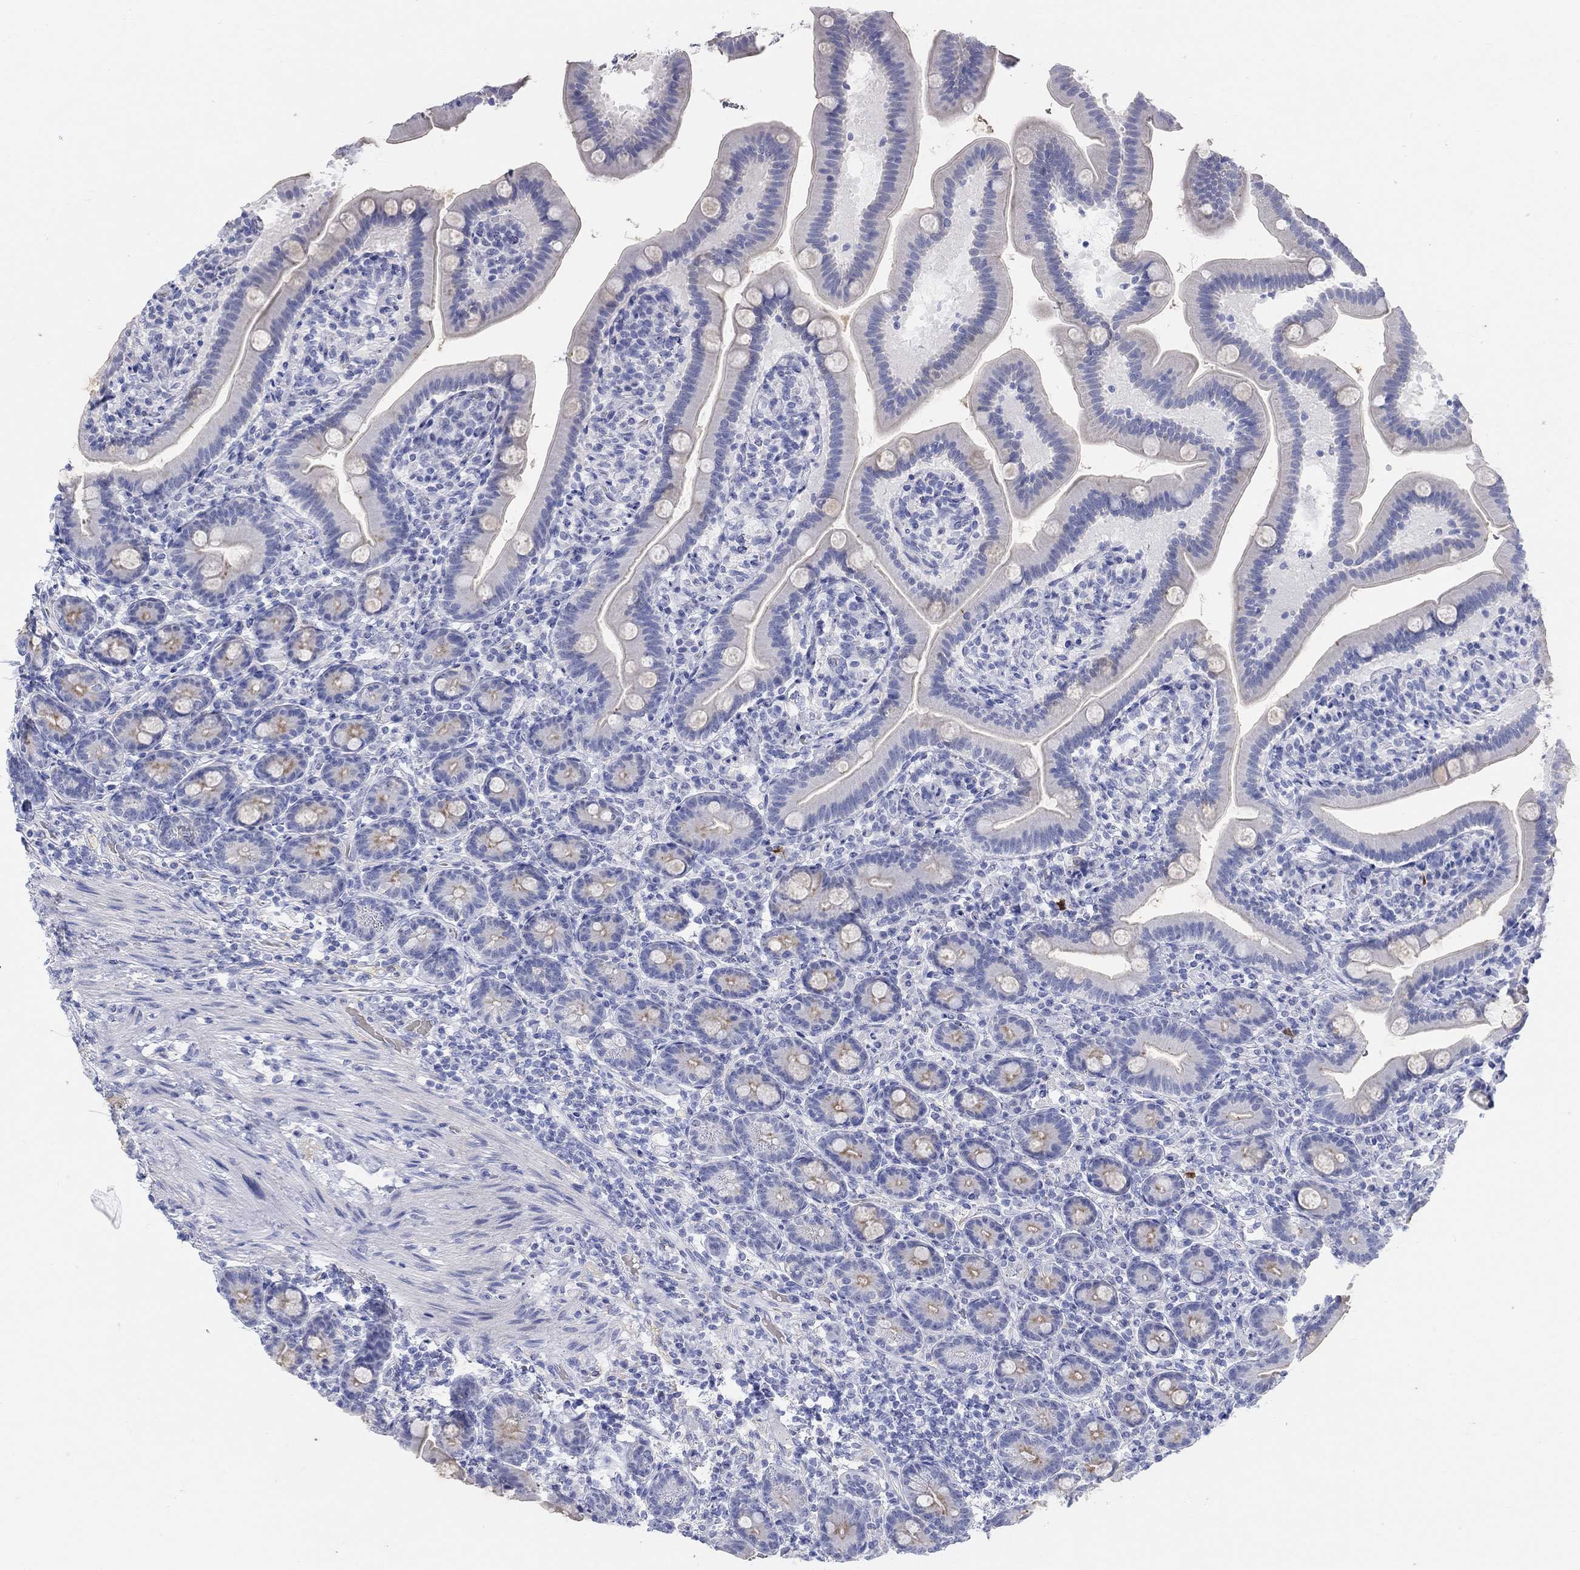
{"staining": {"intensity": "weak", "quantity": "<25%", "location": "cytoplasmic/membranous"}, "tissue": "small intestine", "cell_type": "Glandular cells", "image_type": "normal", "snomed": [{"axis": "morphology", "description": "Normal tissue, NOS"}, {"axis": "topography", "description": "Small intestine"}], "caption": "Glandular cells show no significant staining in normal small intestine.", "gene": "GRIA3", "patient": {"sex": "male", "age": 66}}